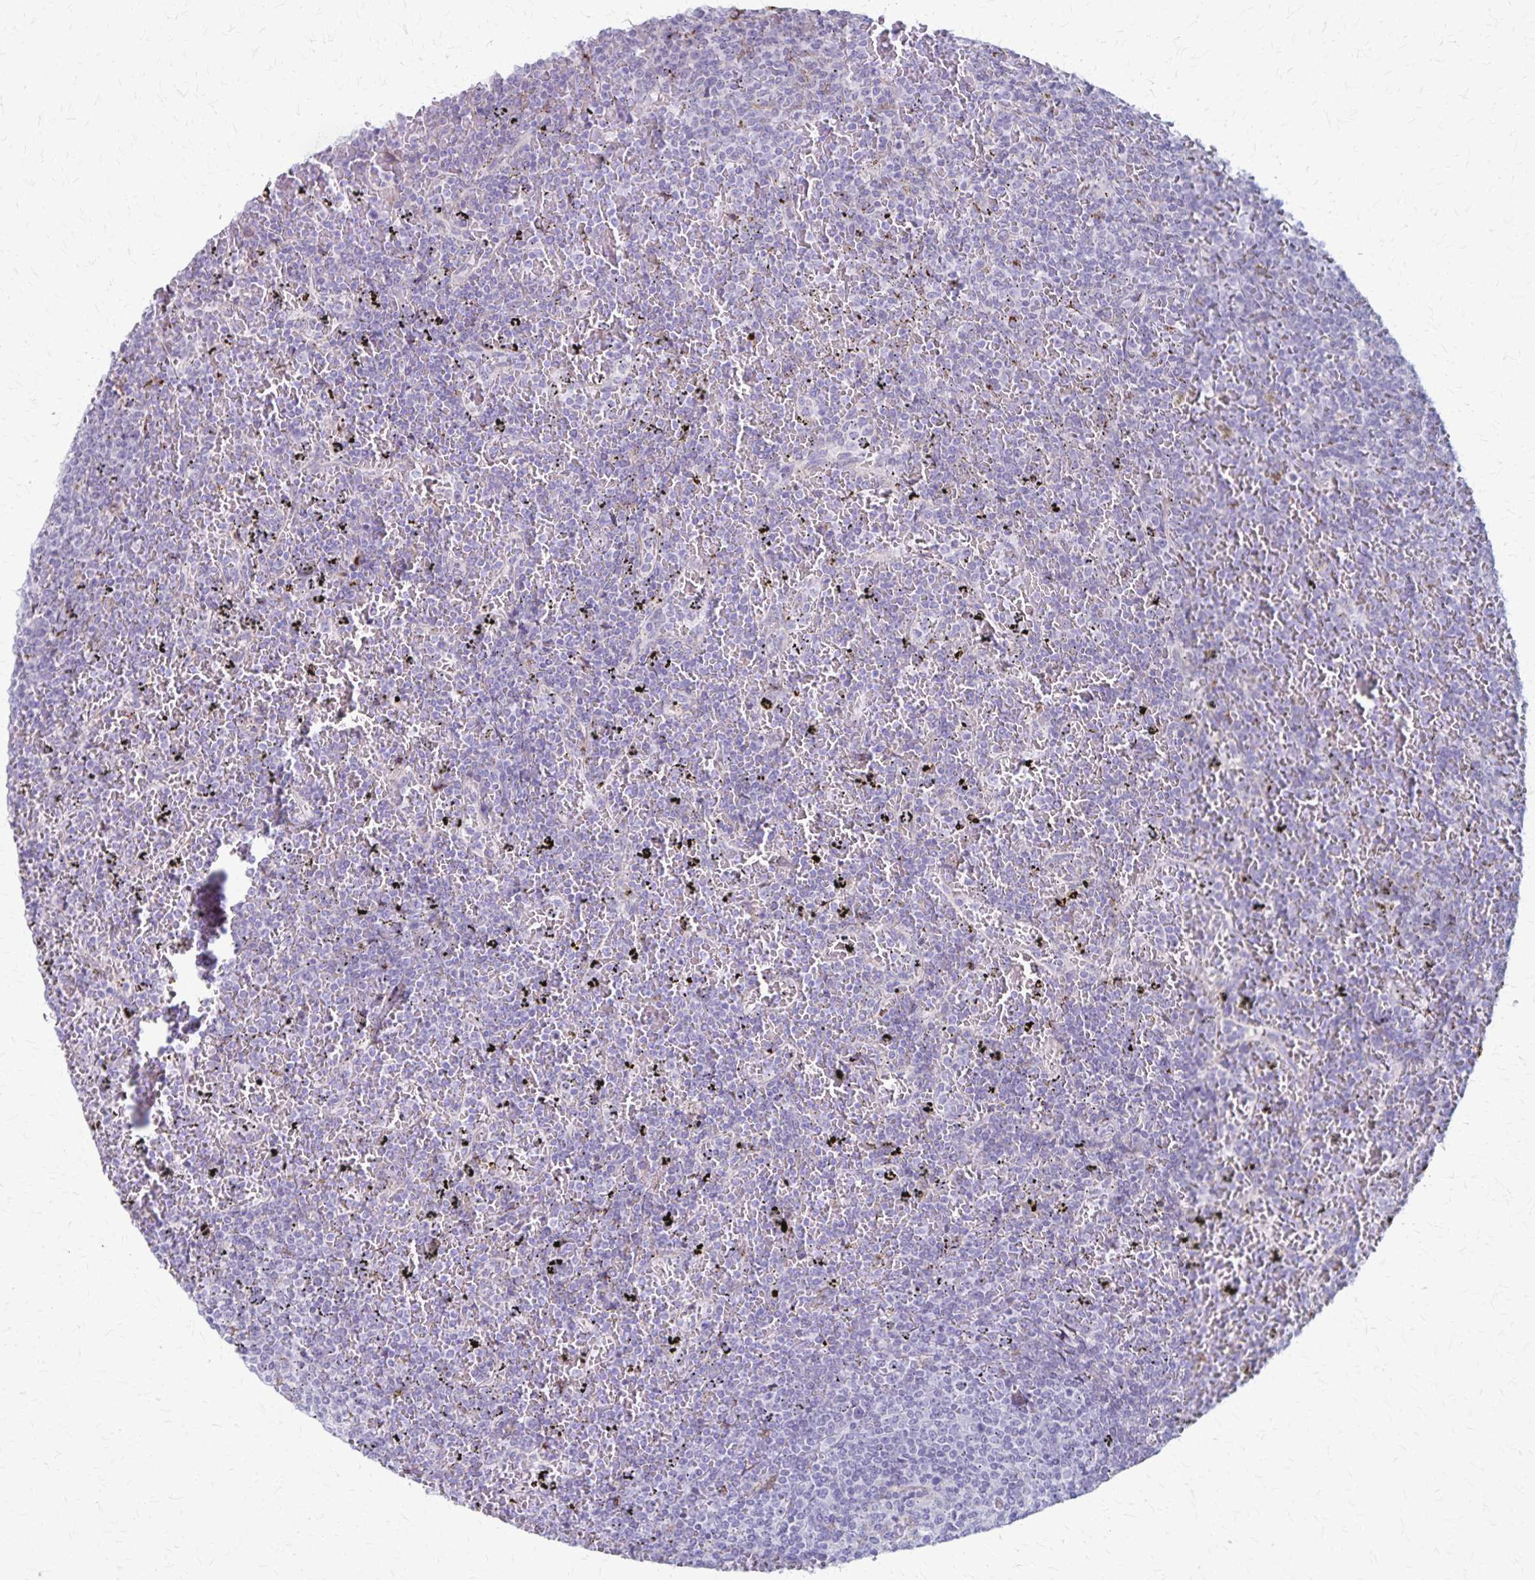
{"staining": {"intensity": "negative", "quantity": "none", "location": "none"}, "tissue": "lymphoma", "cell_type": "Tumor cells", "image_type": "cancer", "snomed": [{"axis": "morphology", "description": "Malignant lymphoma, non-Hodgkin's type, Low grade"}, {"axis": "topography", "description": "Spleen"}], "caption": "There is no significant expression in tumor cells of low-grade malignant lymphoma, non-Hodgkin's type.", "gene": "MCFD2", "patient": {"sex": "female", "age": 77}}